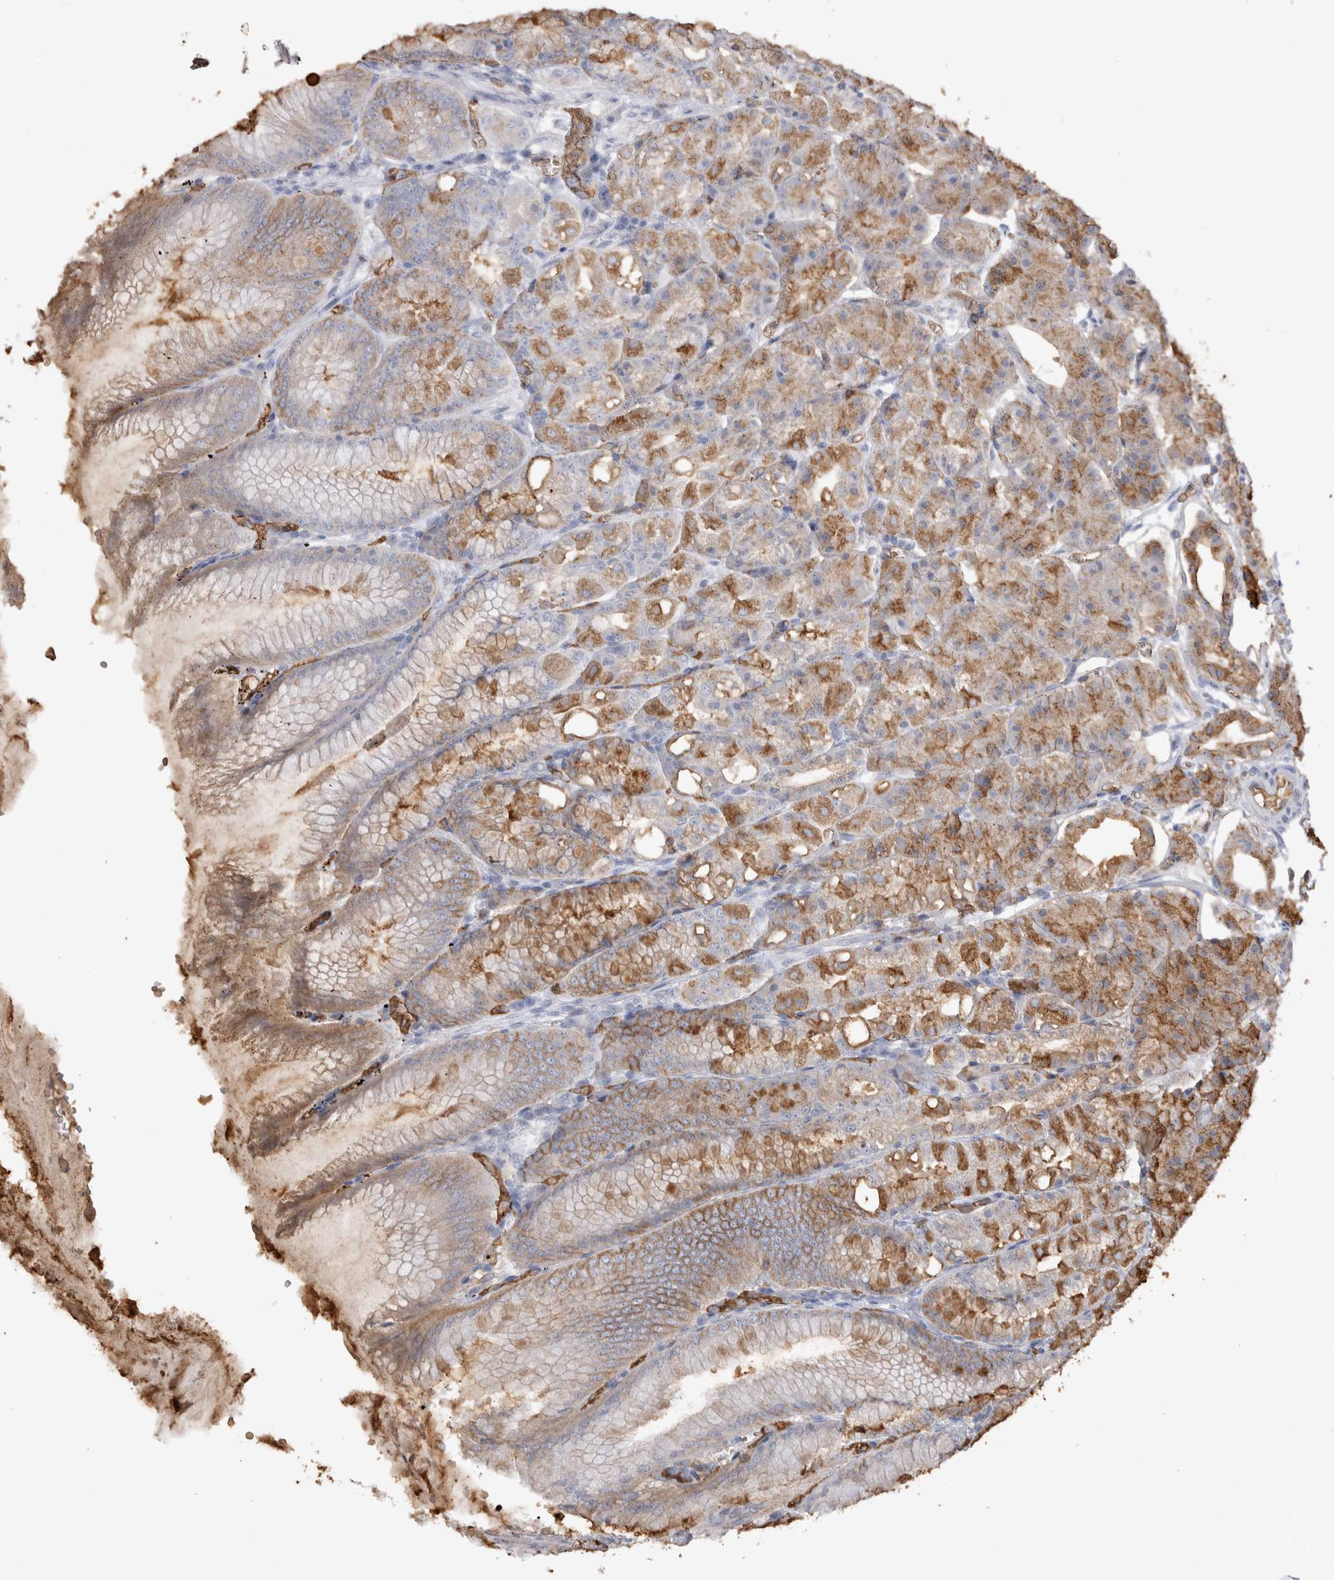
{"staining": {"intensity": "moderate", "quantity": ">75%", "location": "cytoplasmic/membranous"}, "tissue": "stomach", "cell_type": "Glandular cells", "image_type": "normal", "snomed": [{"axis": "morphology", "description": "Normal tissue, NOS"}, {"axis": "topography", "description": "Stomach, lower"}], "caption": "Protein expression analysis of normal stomach reveals moderate cytoplasmic/membranous expression in approximately >75% of glandular cells.", "gene": "IL17RC", "patient": {"sex": "male", "age": 71}}